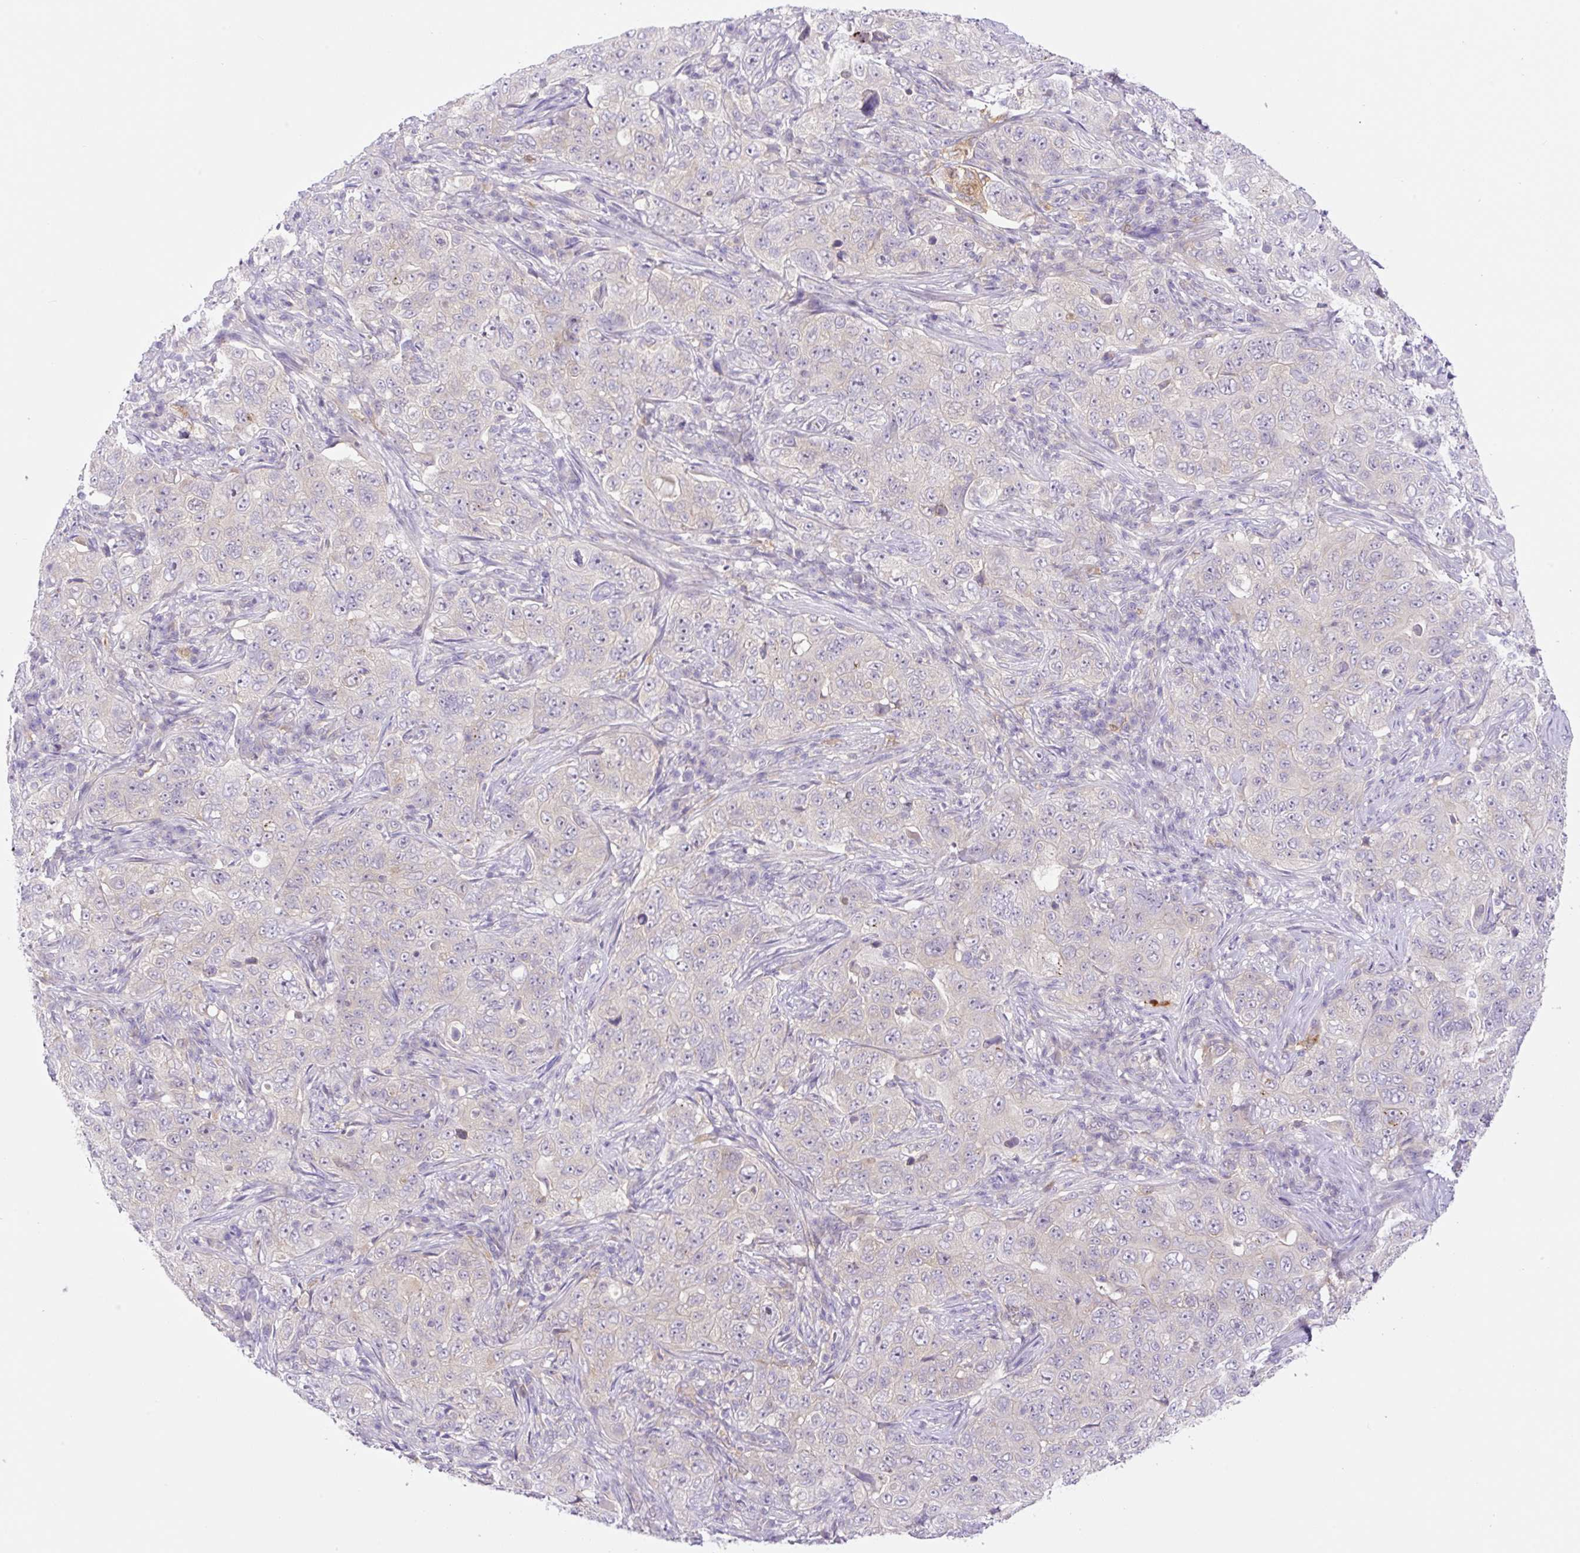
{"staining": {"intensity": "negative", "quantity": "none", "location": "none"}, "tissue": "pancreatic cancer", "cell_type": "Tumor cells", "image_type": "cancer", "snomed": [{"axis": "morphology", "description": "Adenocarcinoma, NOS"}, {"axis": "topography", "description": "Pancreas"}], "caption": "A high-resolution histopathology image shows IHC staining of adenocarcinoma (pancreatic), which shows no significant expression in tumor cells.", "gene": "CAMK2B", "patient": {"sex": "male", "age": 68}}